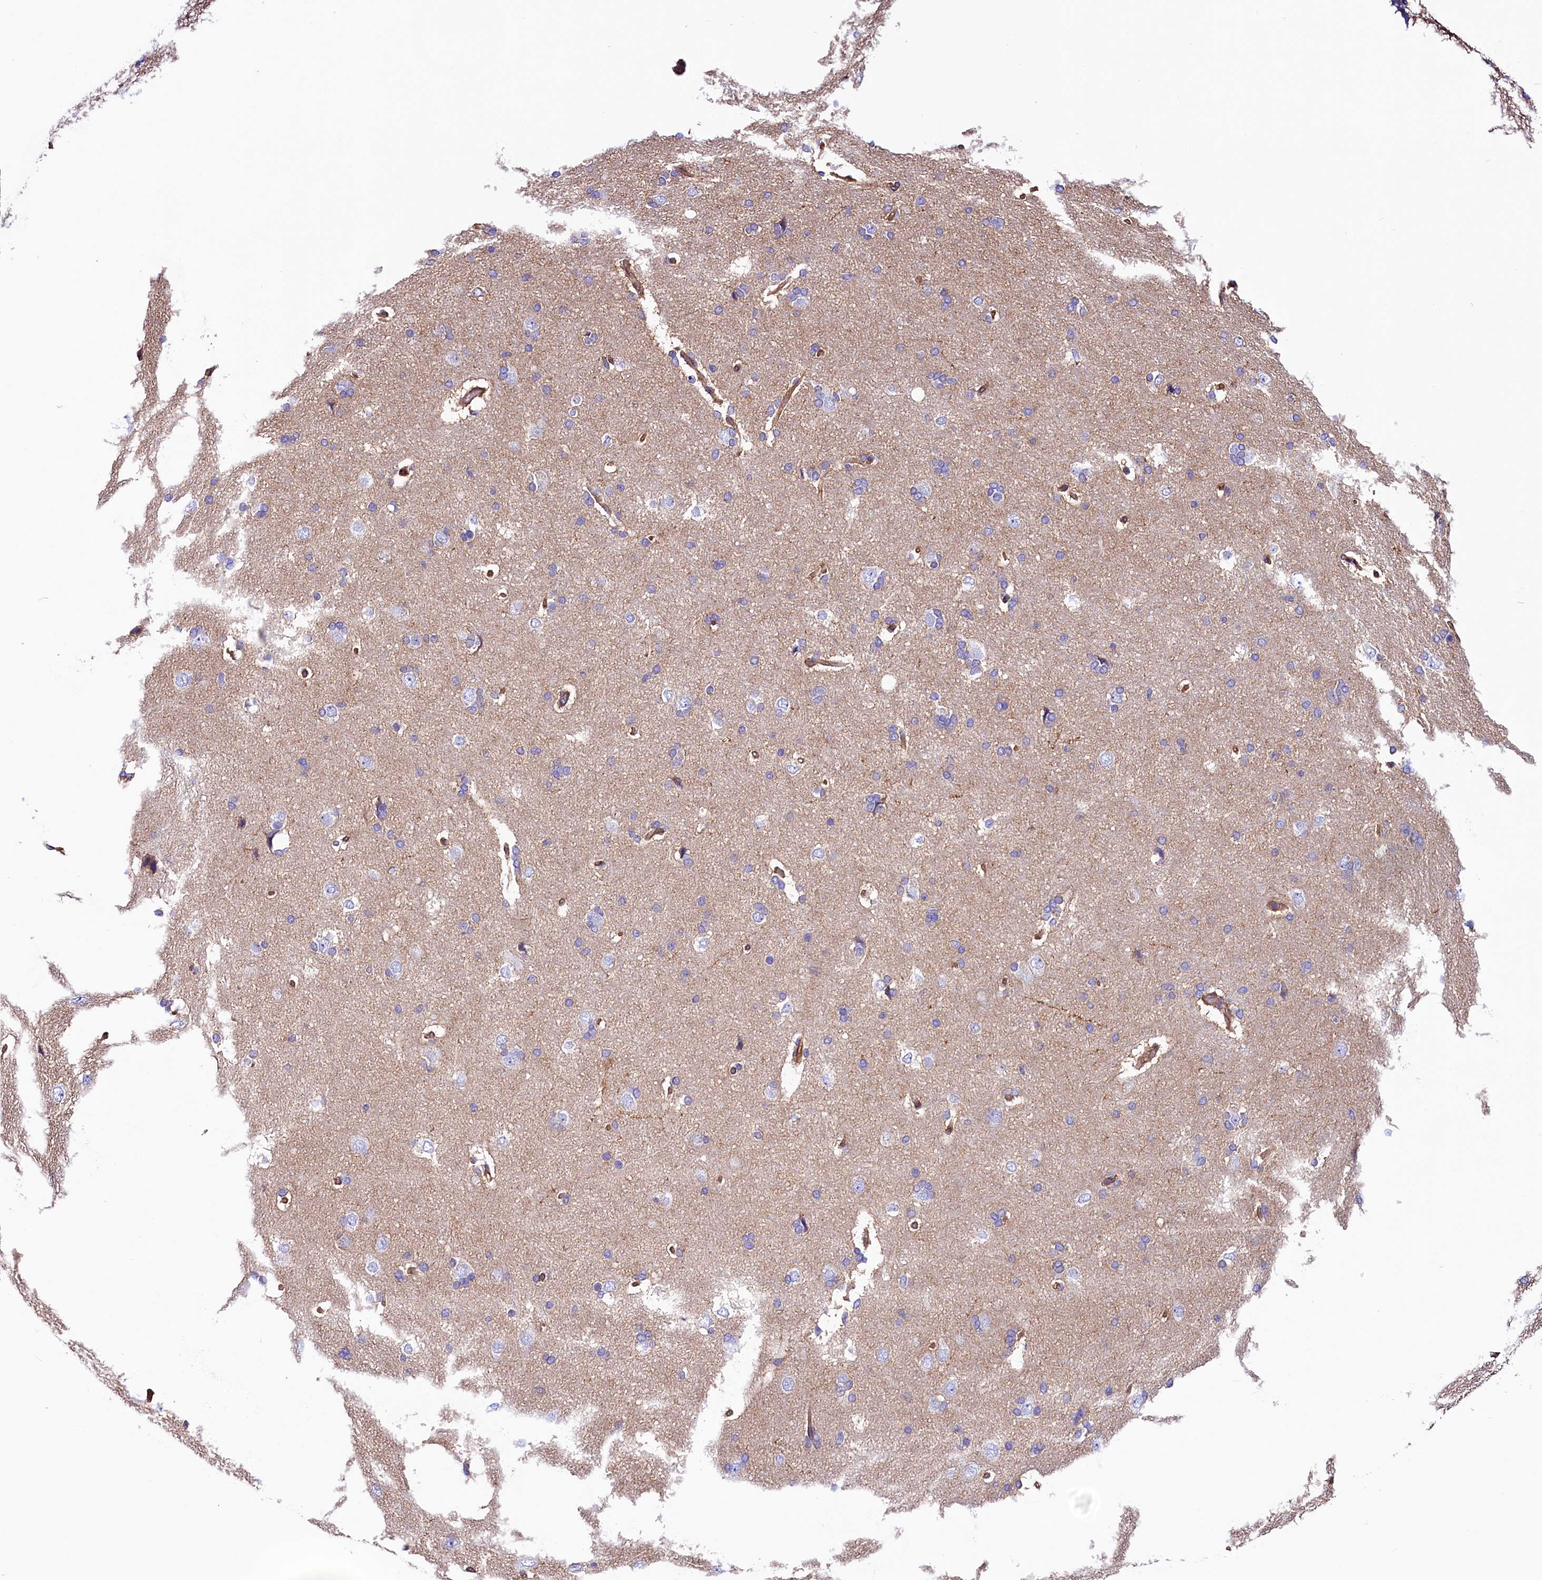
{"staining": {"intensity": "moderate", "quantity": ">75%", "location": "cytoplasmic/membranous"}, "tissue": "cerebral cortex", "cell_type": "Endothelial cells", "image_type": "normal", "snomed": [{"axis": "morphology", "description": "Normal tissue, NOS"}, {"axis": "topography", "description": "Cerebral cortex"}], "caption": "IHC photomicrograph of normal cerebral cortex: cerebral cortex stained using immunohistochemistry shows medium levels of moderate protein expression localized specifically in the cytoplasmic/membranous of endothelial cells, appearing as a cytoplasmic/membranous brown color.", "gene": "ATP2B4", "patient": {"sex": "male", "age": 62}}